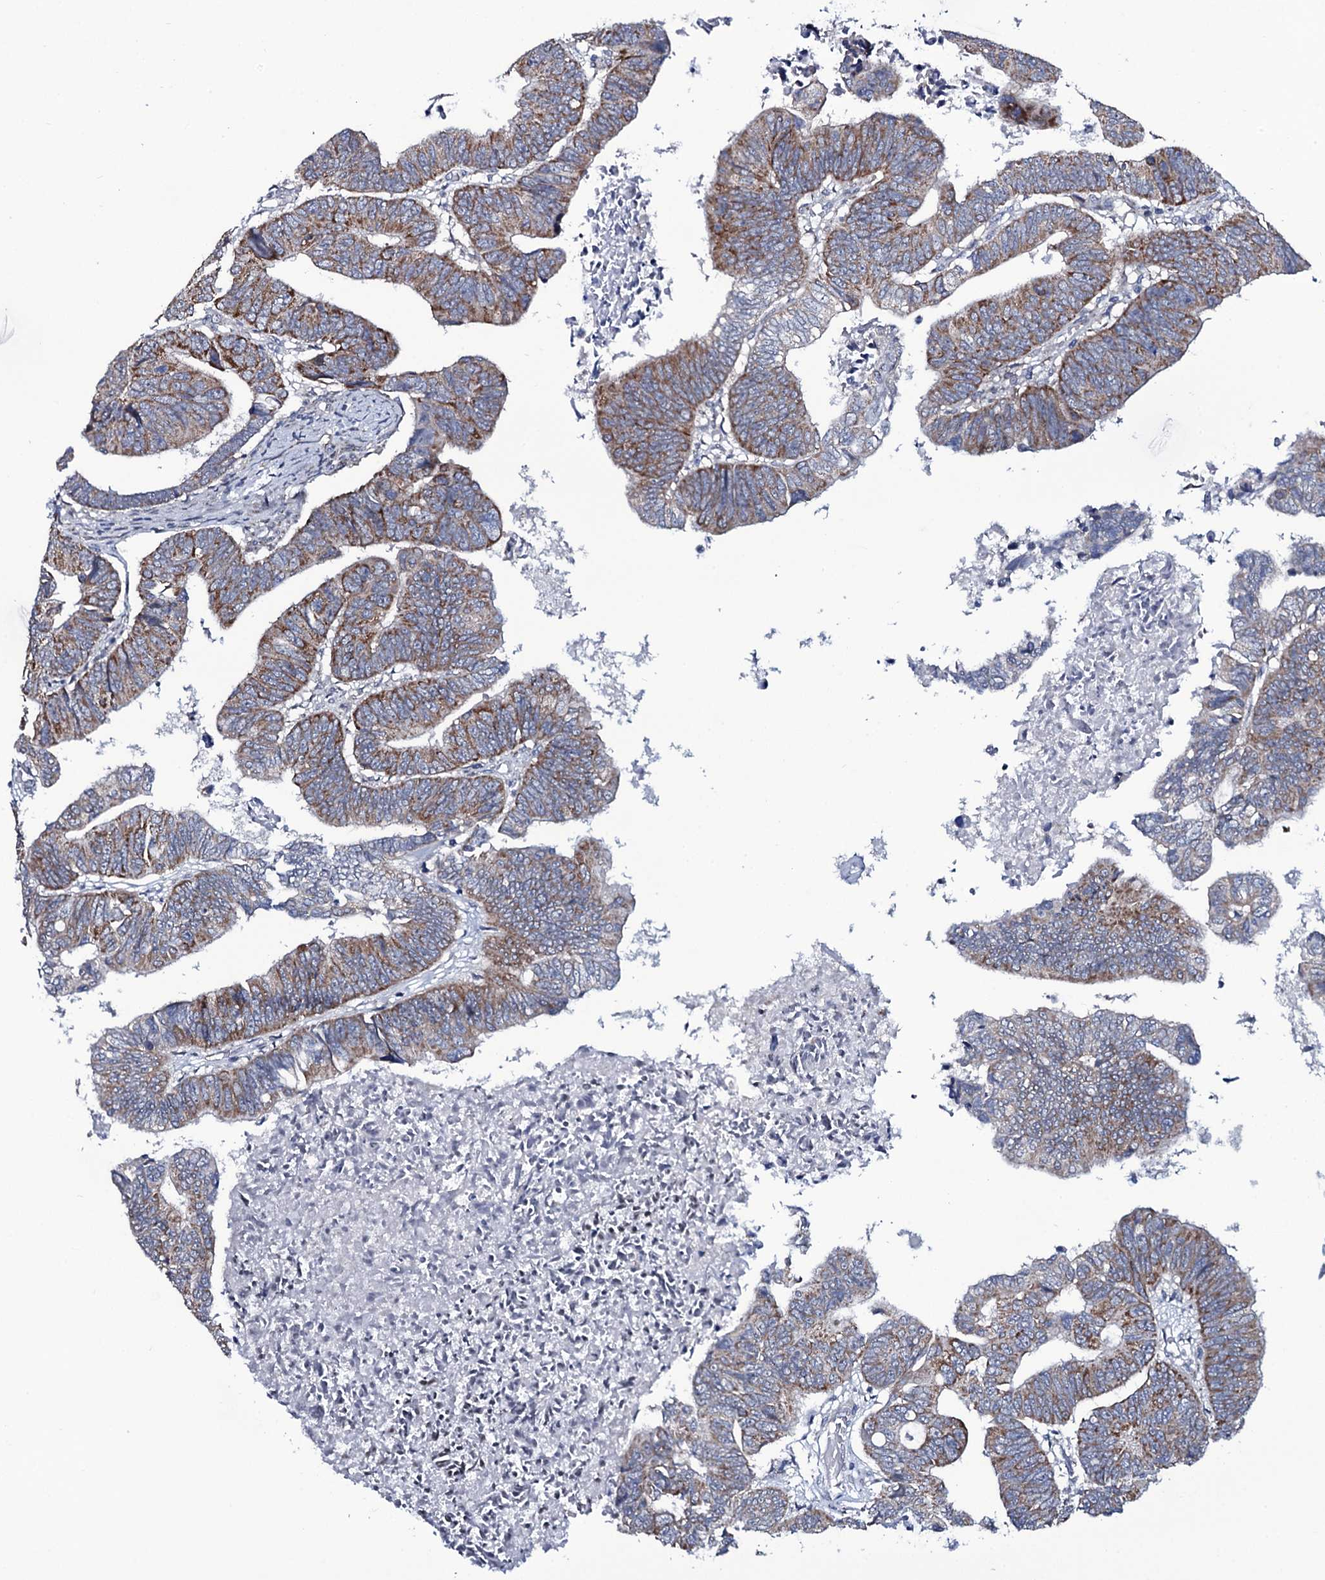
{"staining": {"intensity": "moderate", "quantity": ">75%", "location": "cytoplasmic/membranous"}, "tissue": "colorectal cancer", "cell_type": "Tumor cells", "image_type": "cancer", "snomed": [{"axis": "morphology", "description": "Adenocarcinoma, NOS"}, {"axis": "topography", "description": "Rectum"}], "caption": "Brown immunohistochemical staining in colorectal cancer (adenocarcinoma) displays moderate cytoplasmic/membranous staining in about >75% of tumor cells.", "gene": "WIPF3", "patient": {"sex": "female", "age": 65}}